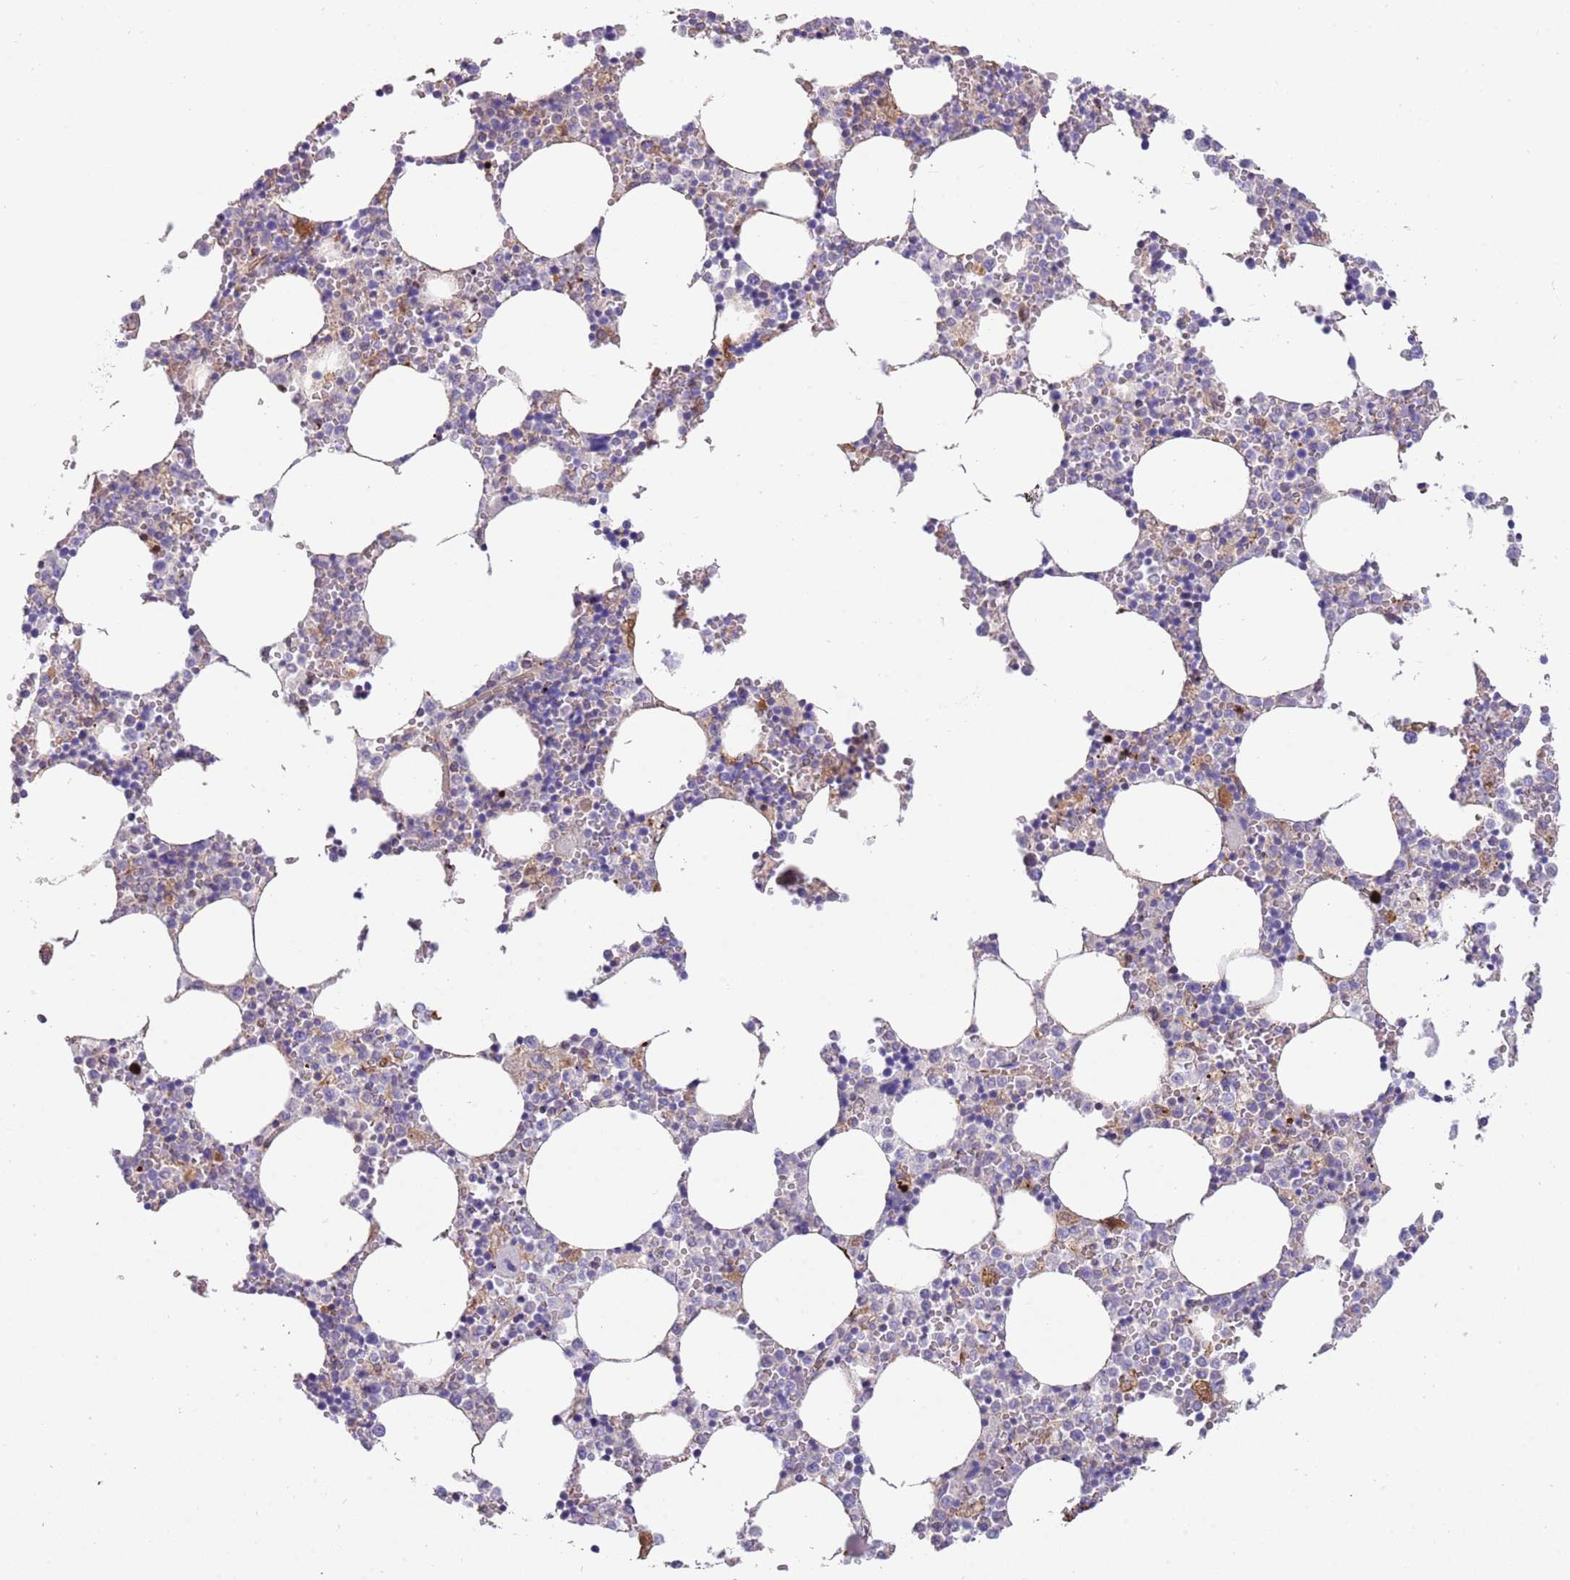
{"staining": {"intensity": "strong", "quantity": "<25%", "location": "cytoplasmic/membranous"}, "tissue": "bone marrow", "cell_type": "Hematopoietic cells", "image_type": "normal", "snomed": [{"axis": "morphology", "description": "Normal tissue, NOS"}, {"axis": "topography", "description": "Bone marrow"}], "caption": "Hematopoietic cells reveal medium levels of strong cytoplasmic/membranous staining in approximately <25% of cells in benign bone marrow.", "gene": "MOGAT1", "patient": {"sex": "female", "age": 64}}